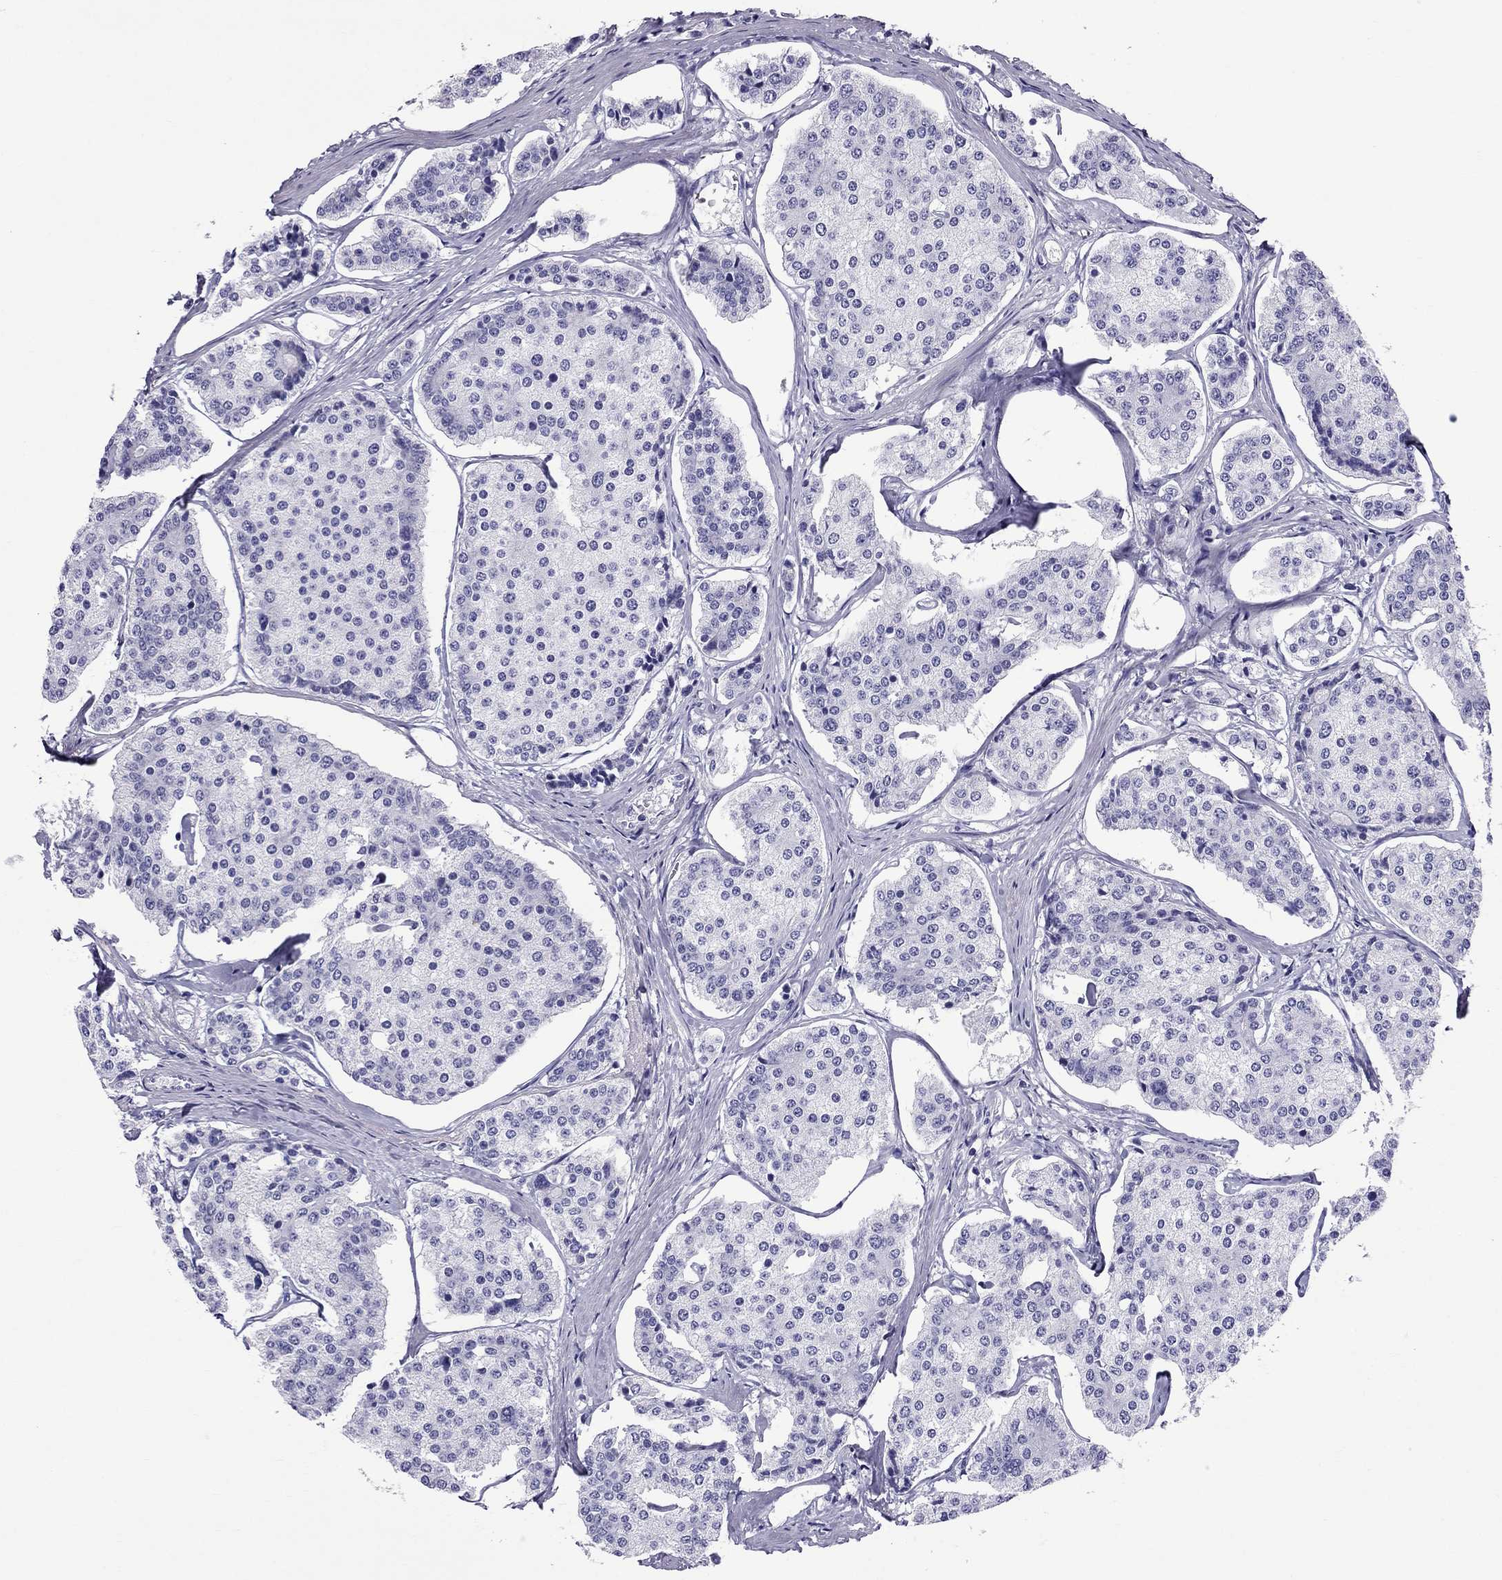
{"staining": {"intensity": "negative", "quantity": "none", "location": "none"}, "tissue": "carcinoid", "cell_type": "Tumor cells", "image_type": "cancer", "snomed": [{"axis": "morphology", "description": "Carcinoid, malignant, NOS"}, {"axis": "topography", "description": "Small intestine"}], "caption": "A histopathology image of human malignant carcinoid is negative for staining in tumor cells.", "gene": "SCART1", "patient": {"sex": "female", "age": 65}}